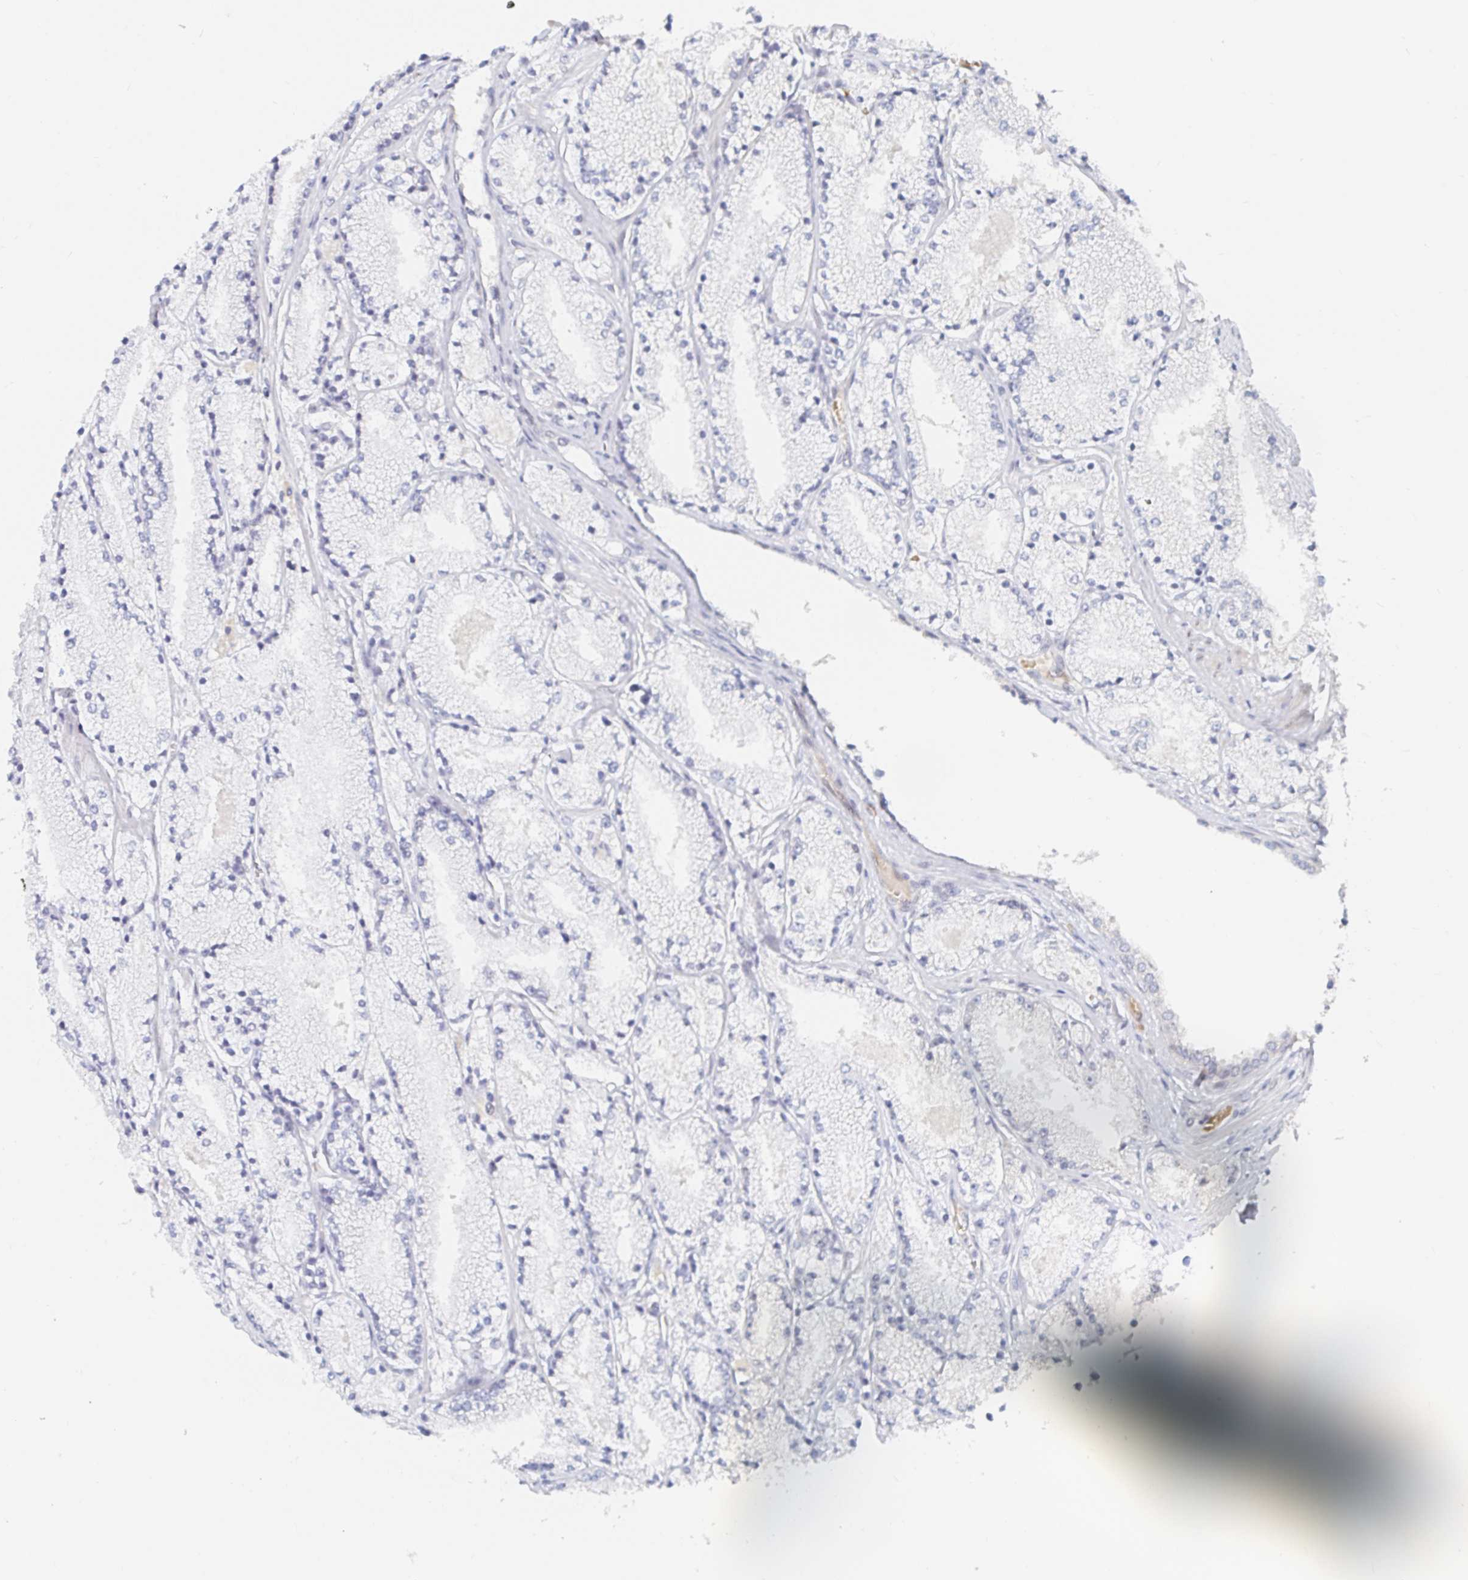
{"staining": {"intensity": "negative", "quantity": "none", "location": "none"}, "tissue": "prostate cancer", "cell_type": "Tumor cells", "image_type": "cancer", "snomed": [{"axis": "morphology", "description": "Adenocarcinoma, High grade"}, {"axis": "topography", "description": "Prostate"}], "caption": "This is an immunohistochemistry photomicrograph of prostate cancer. There is no positivity in tumor cells.", "gene": "CHD2", "patient": {"sex": "male", "age": 63}}